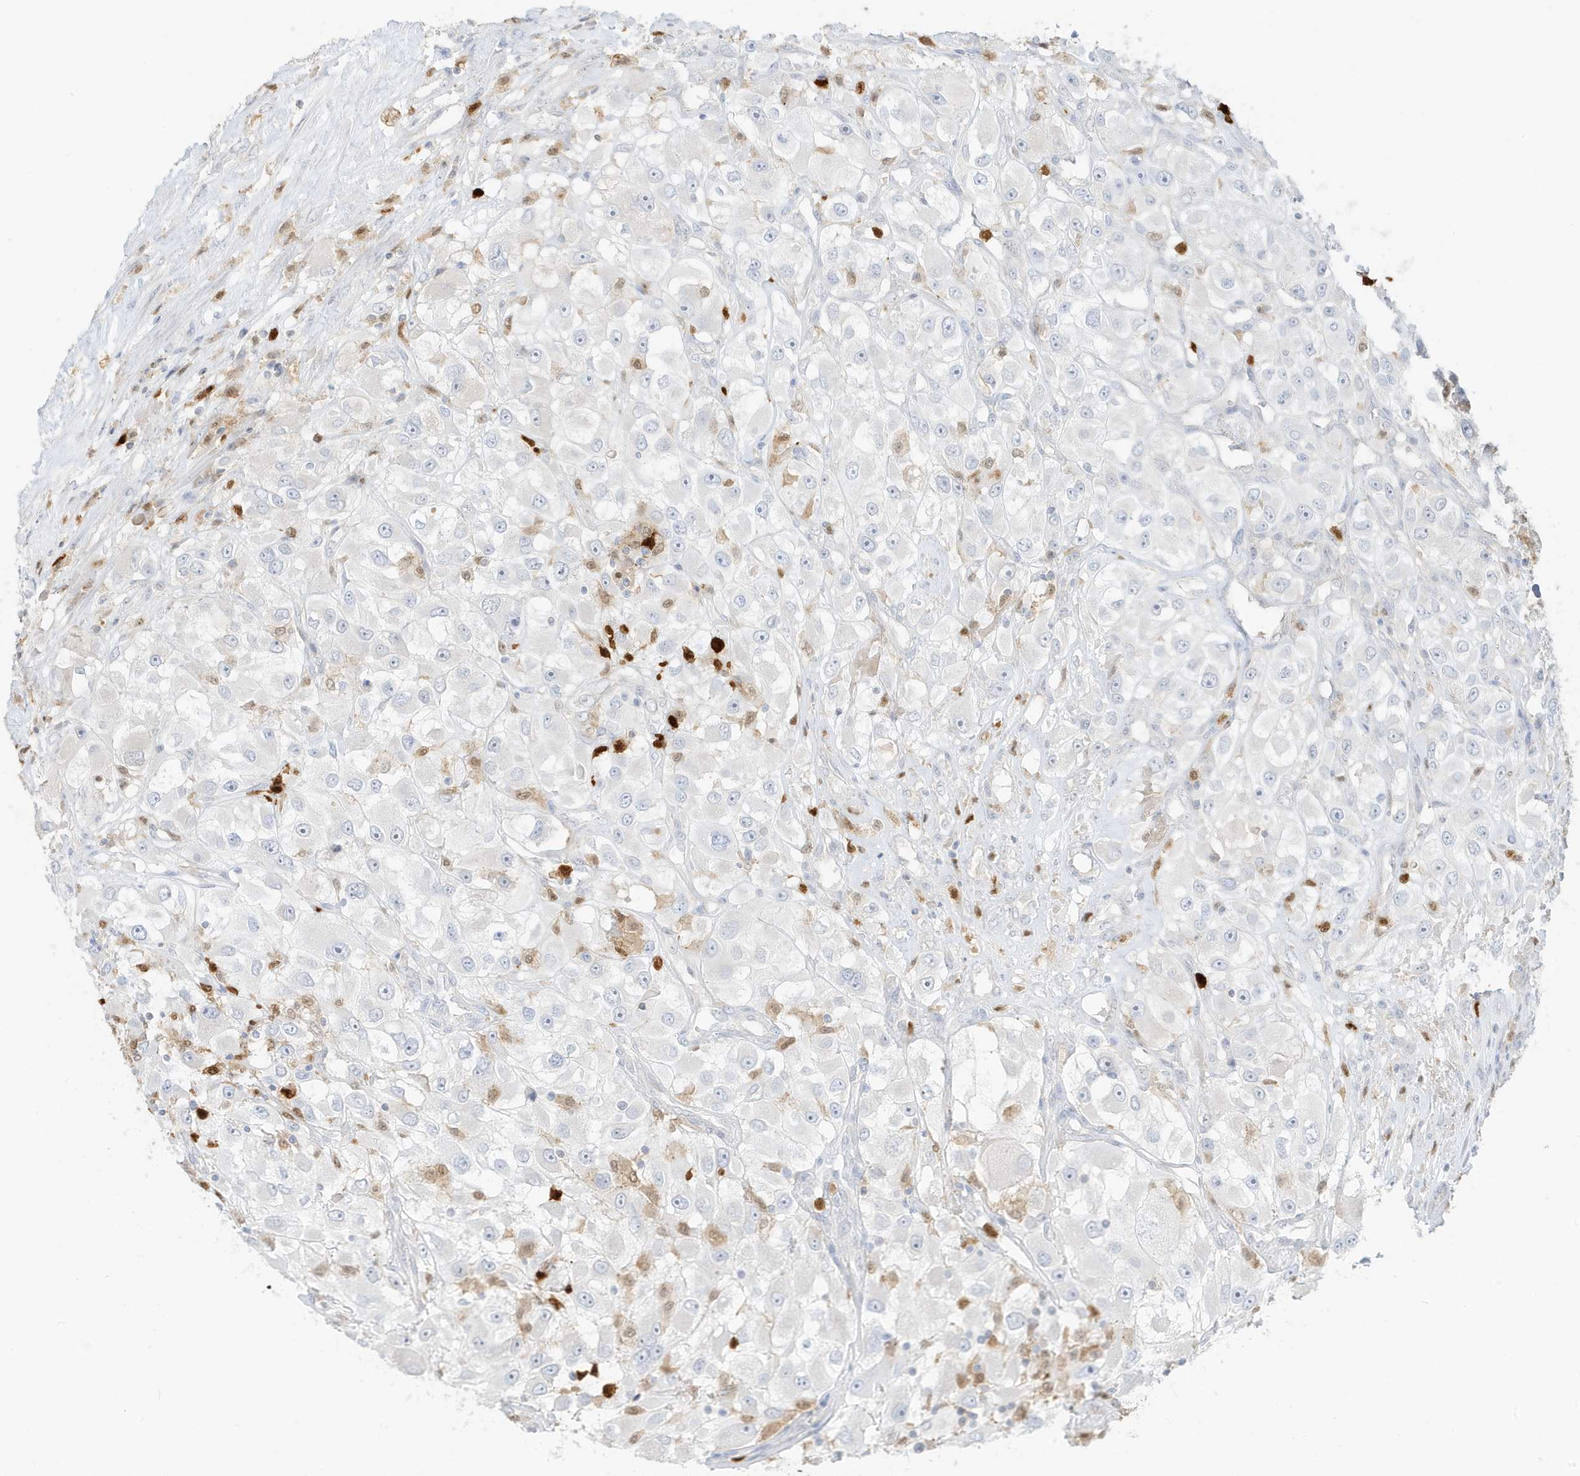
{"staining": {"intensity": "negative", "quantity": "none", "location": "none"}, "tissue": "renal cancer", "cell_type": "Tumor cells", "image_type": "cancer", "snomed": [{"axis": "morphology", "description": "Adenocarcinoma, NOS"}, {"axis": "topography", "description": "Kidney"}], "caption": "Renal cancer (adenocarcinoma) stained for a protein using immunohistochemistry (IHC) demonstrates no positivity tumor cells.", "gene": "GCA", "patient": {"sex": "female", "age": 52}}